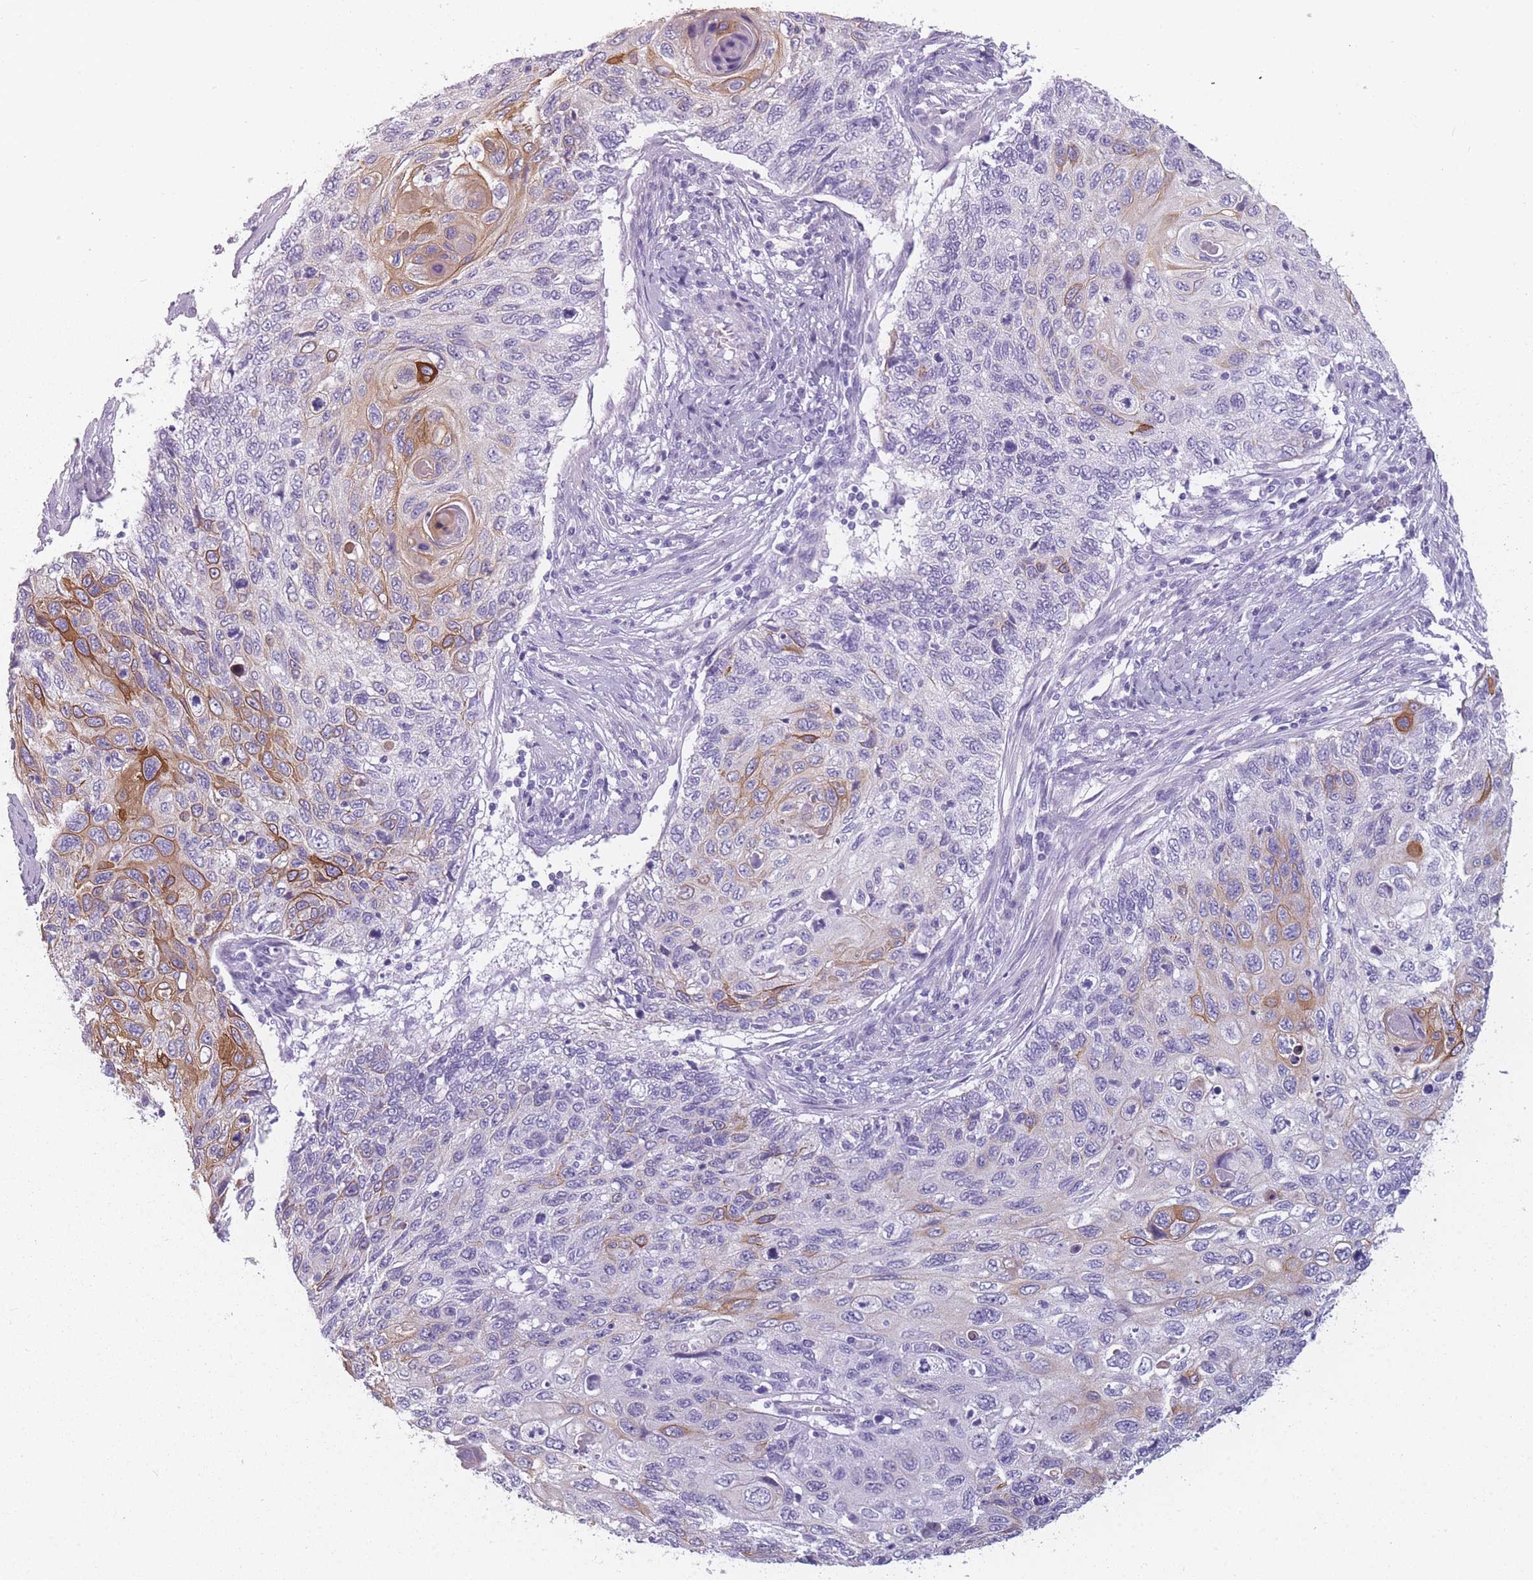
{"staining": {"intensity": "strong", "quantity": "<25%", "location": "cytoplasmic/membranous"}, "tissue": "cervical cancer", "cell_type": "Tumor cells", "image_type": "cancer", "snomed": [{"axis": "morphology", "description": "Squamous cell carcinoma, NOS"}, {"axis": "topography", "description": "Cervix"}], "caption": "Immunohistochemical staining of cervical squamous cell carcinoma displays strong cytoplasmic/membranous protein positivity in approximately <25% of tumor cells.", "gene": "PPFIA3", "patient": {"sex": "female", "age": 70}}